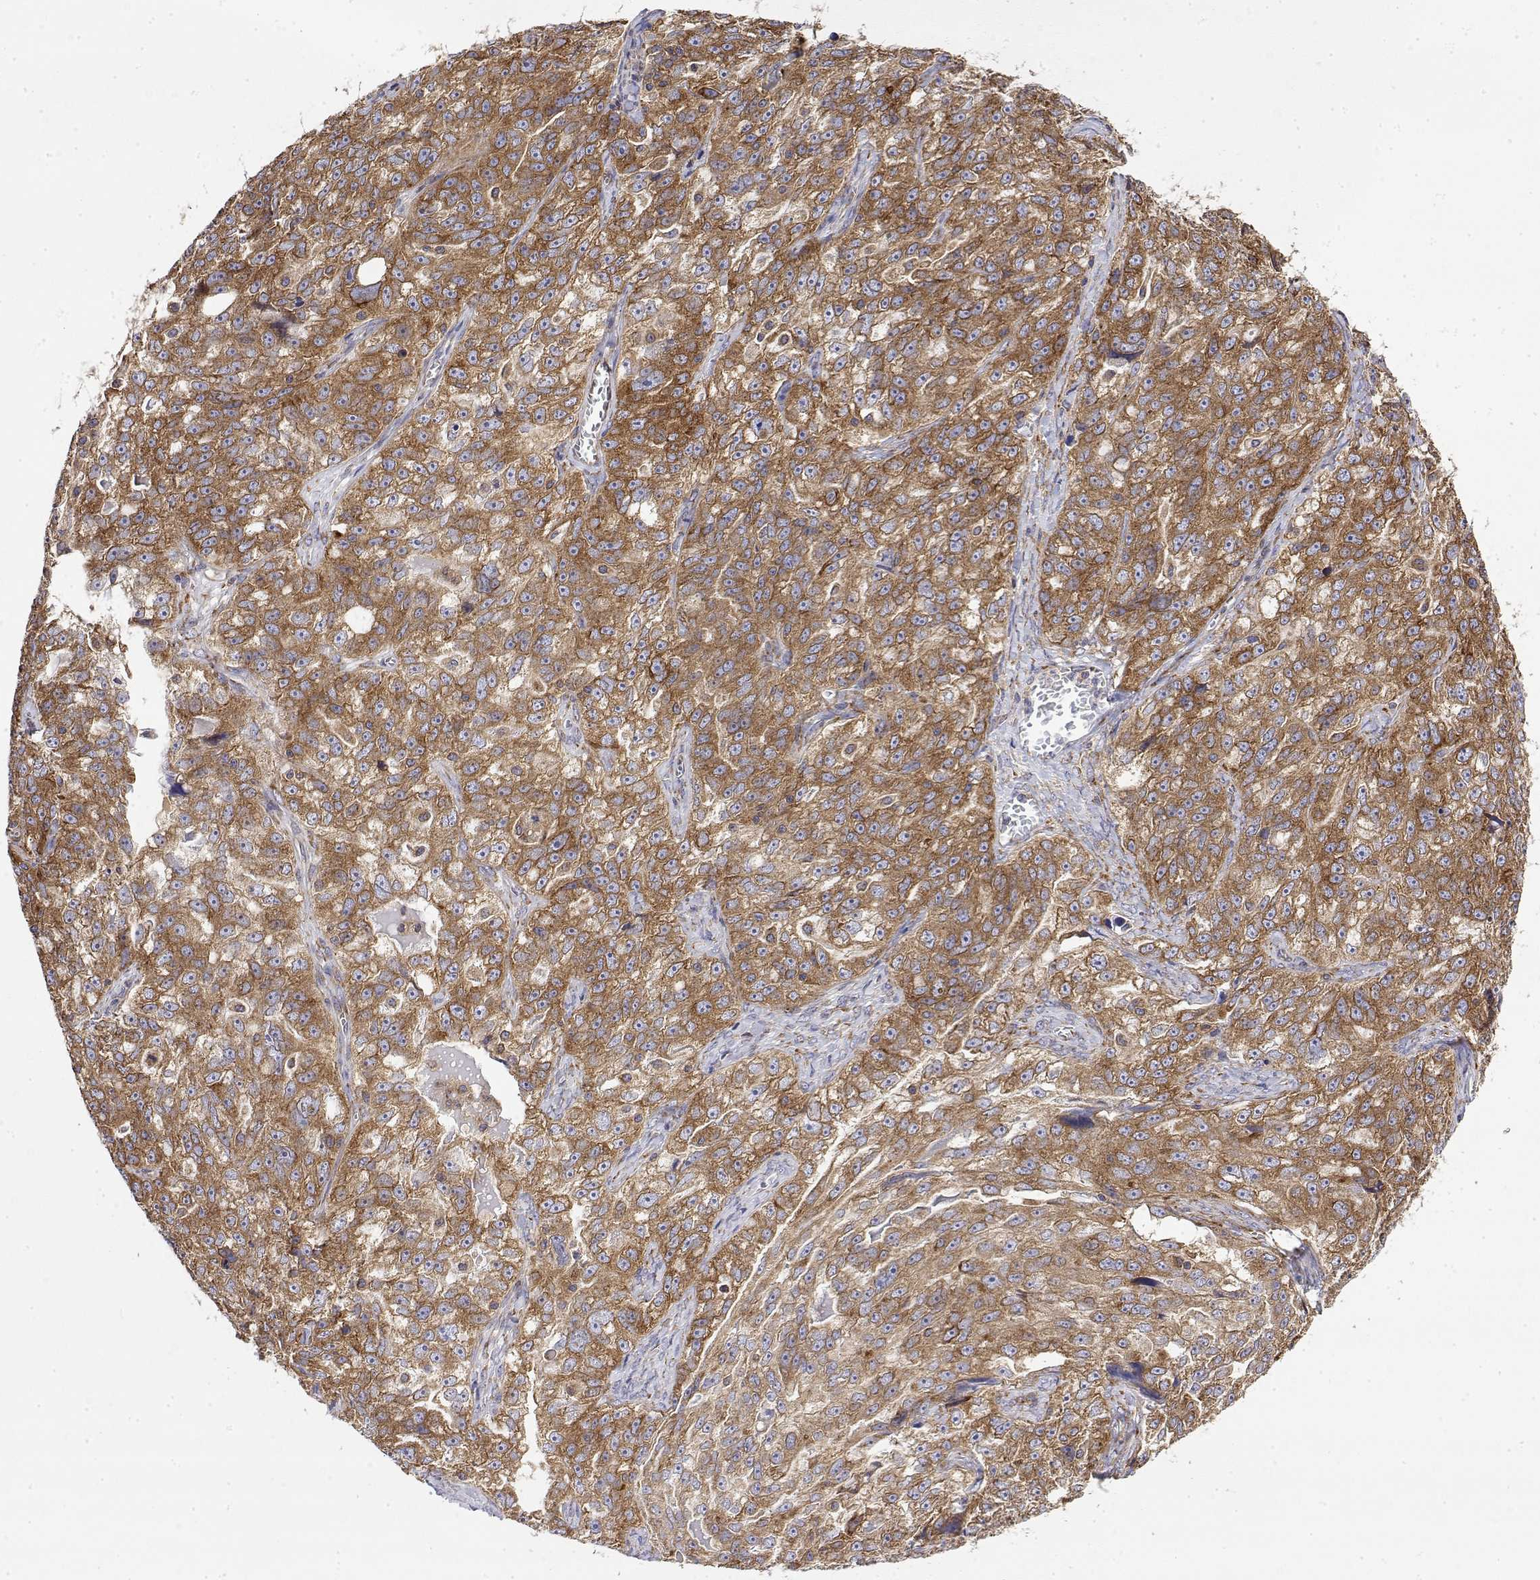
{"staining": {"intensity": "moderate", "quantity": ">75%", "location": "cytoplasmic/membranous"}, "tissue": "ovarian cancer", "cell_type": "Tumor cells", "image_type": "cancer", "snomed": [{"axis": "morphology", "description": "Cystadenocarcinoma, serous, NOS"}, {"axis": "topography", "description": "Ovary"}], "caption": "This photomicrograph demonstrates immunohistochemistry (IHC) staining of human ovarian cancer, with medium moderate cytoplasmic/membranous positivity in approximately >75% of tumor cells.", "gene": "EEF1G", "patient": {"sex": "female", "age": 51}}